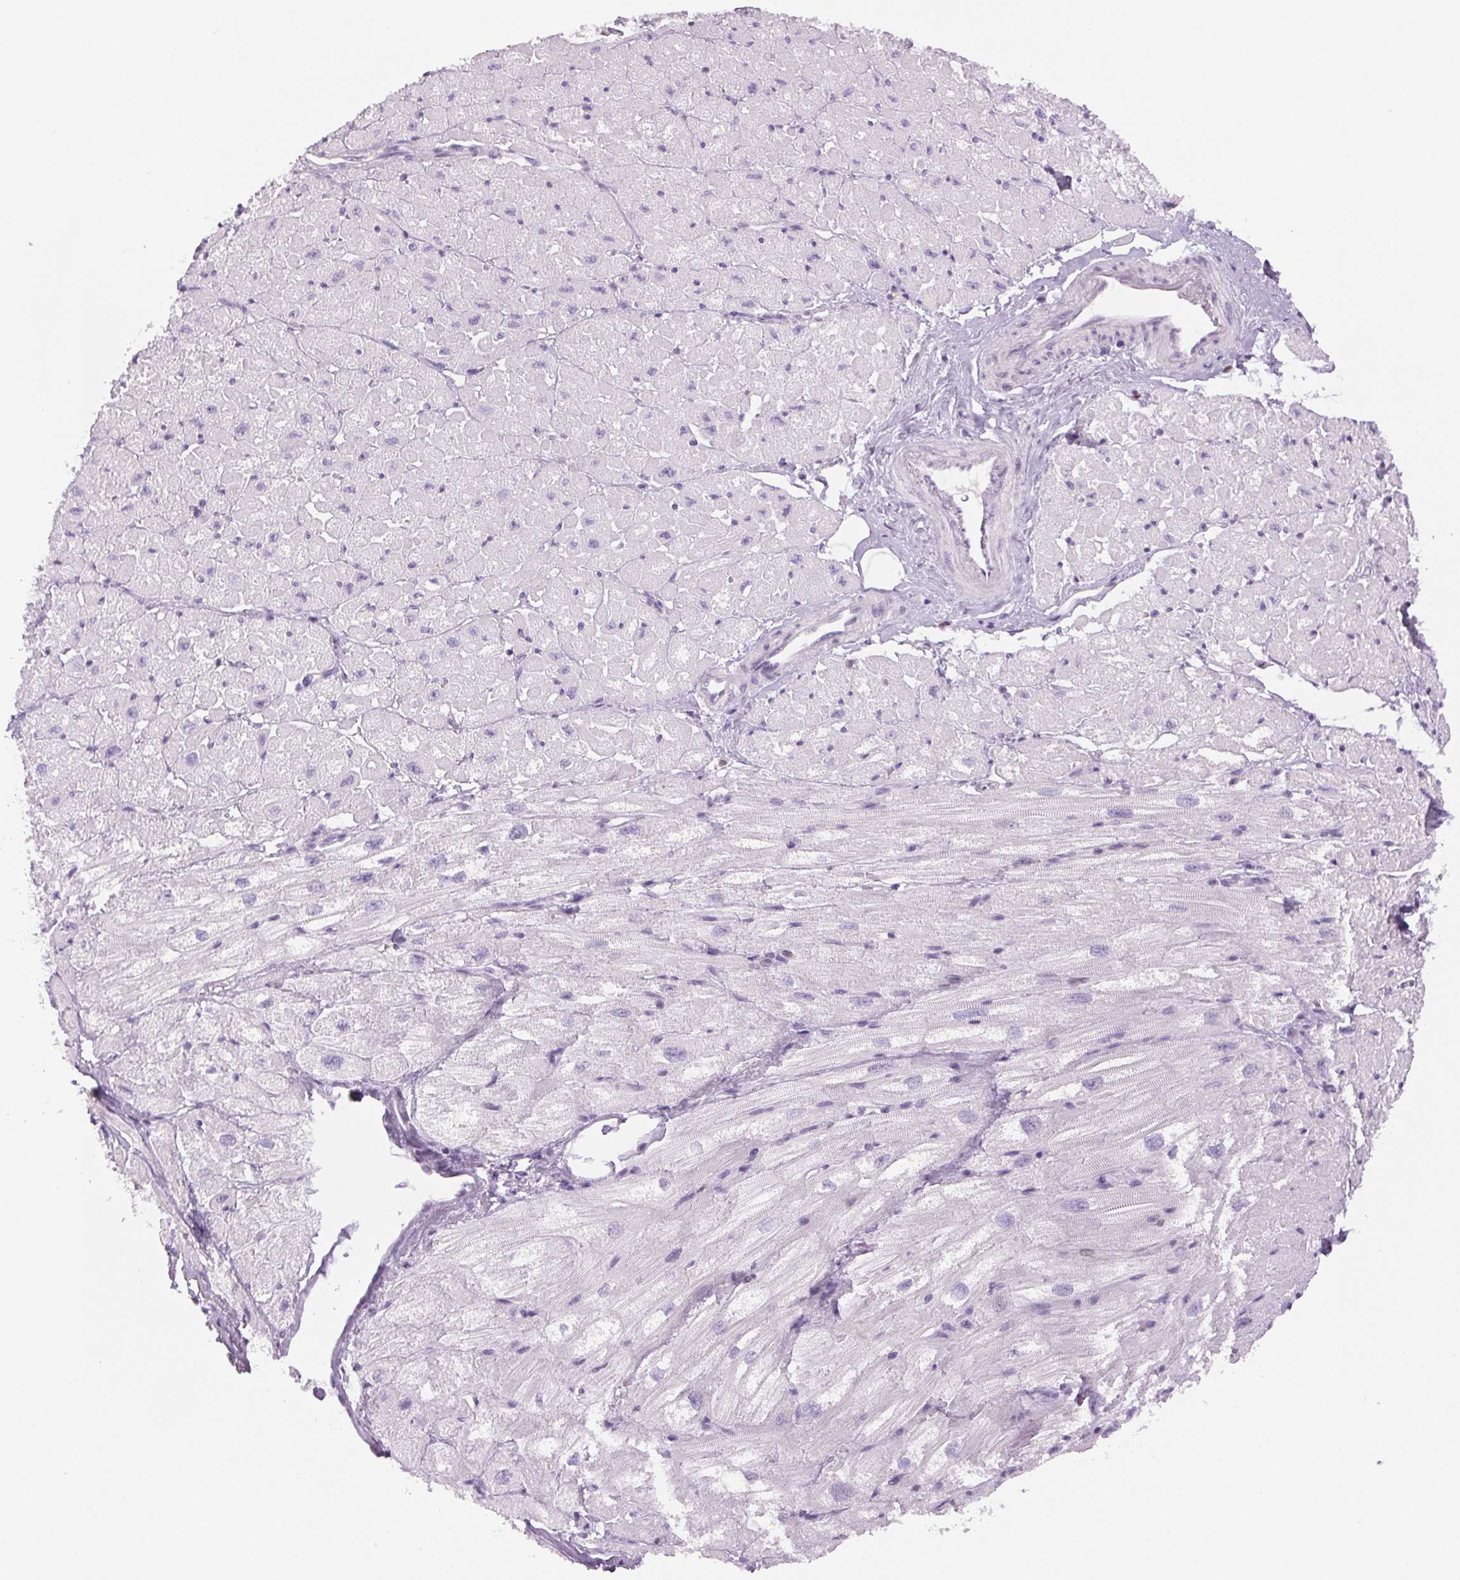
{"staining": {"intensity": "negative", "quantity": "none", "location": "none"}, "tissue": "heart muscle", "cell_type": "Cardiomyocytes", "image_type": "normal", "snomed": [{"axis": "morphology", "description": "Normal tissue, NOS"}, {"axis": "topography", "description": "Heart"}], "caption": "IHC photomicrograph of normal heart muscle: human heart muscle stained with DAB demonstrates no significant protein staining in cardiomyocytes. Brightfield microscopy of immunohistochemistry (IHC) stained with DAB (3,3'-diaminobenzidine) (brown) and hematoxylin (blue), captured at high magnification.", "gene": "SLC6A19", "patient": {"sex": "female", "age": 62}}